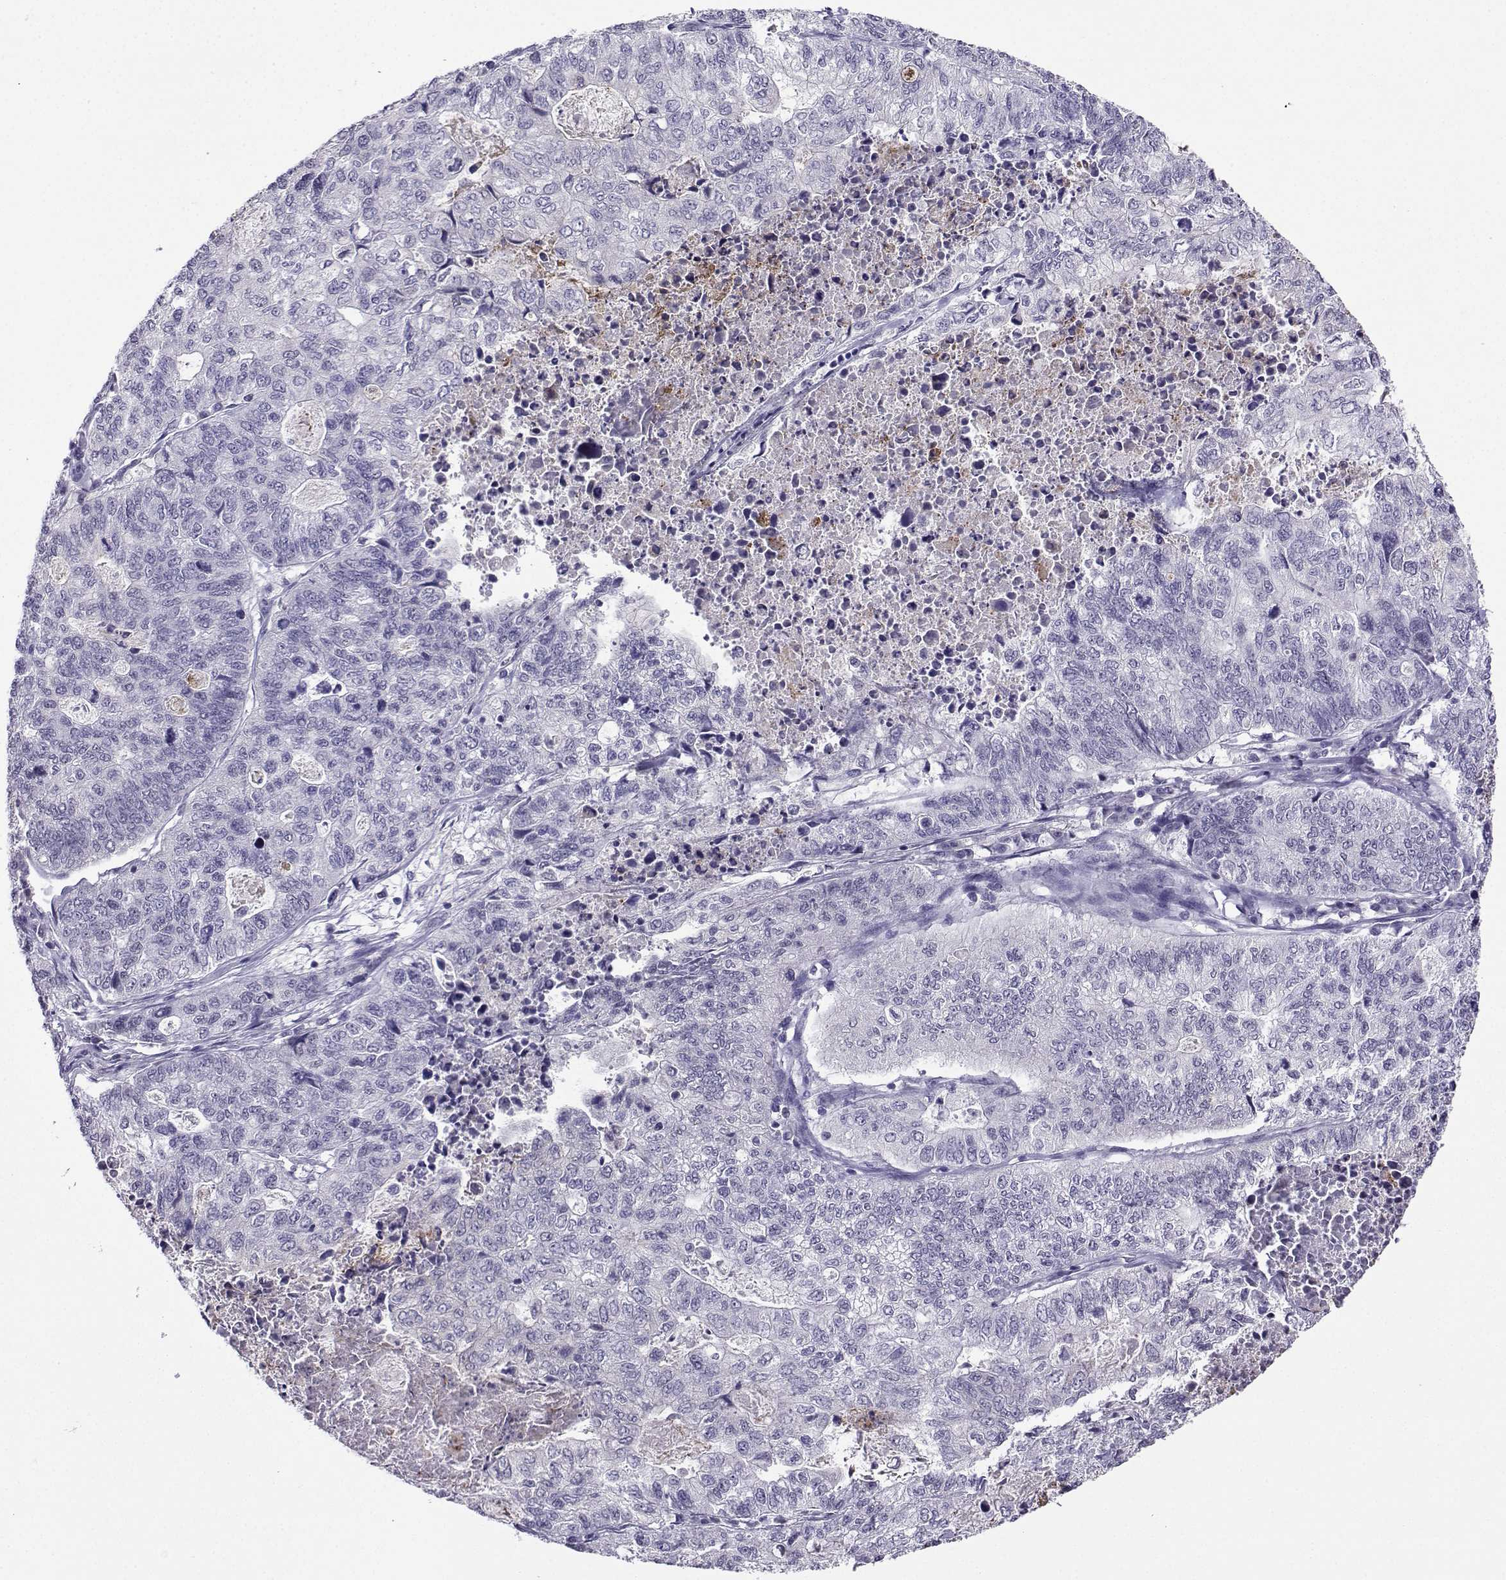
{"staining": {"intensity": "negative", "quantity": "none", "location": "none"}, "tissue": "stomach cancer", "cell_type": "Tumor cells", "image_type": "cancer", "snomed": [{"axis": "morphology", "description": "Adenocarcinoma, NOS"}, {"axis": "topography", "description": "Stomach, upper"}], "caption": "High magnification brightfield microscopy of stomach cancer (adenocarcinoma) stained with DAB (brown) and counterstained with hematoxylin (blue): tumor cells show no significant expression. (DAB (3,3'-diaminobenzidine) immunohistochemistry with hematoxylin counter stain).", "gene": "LRFN2", "patient": {"sex": "female", "age": 67}}